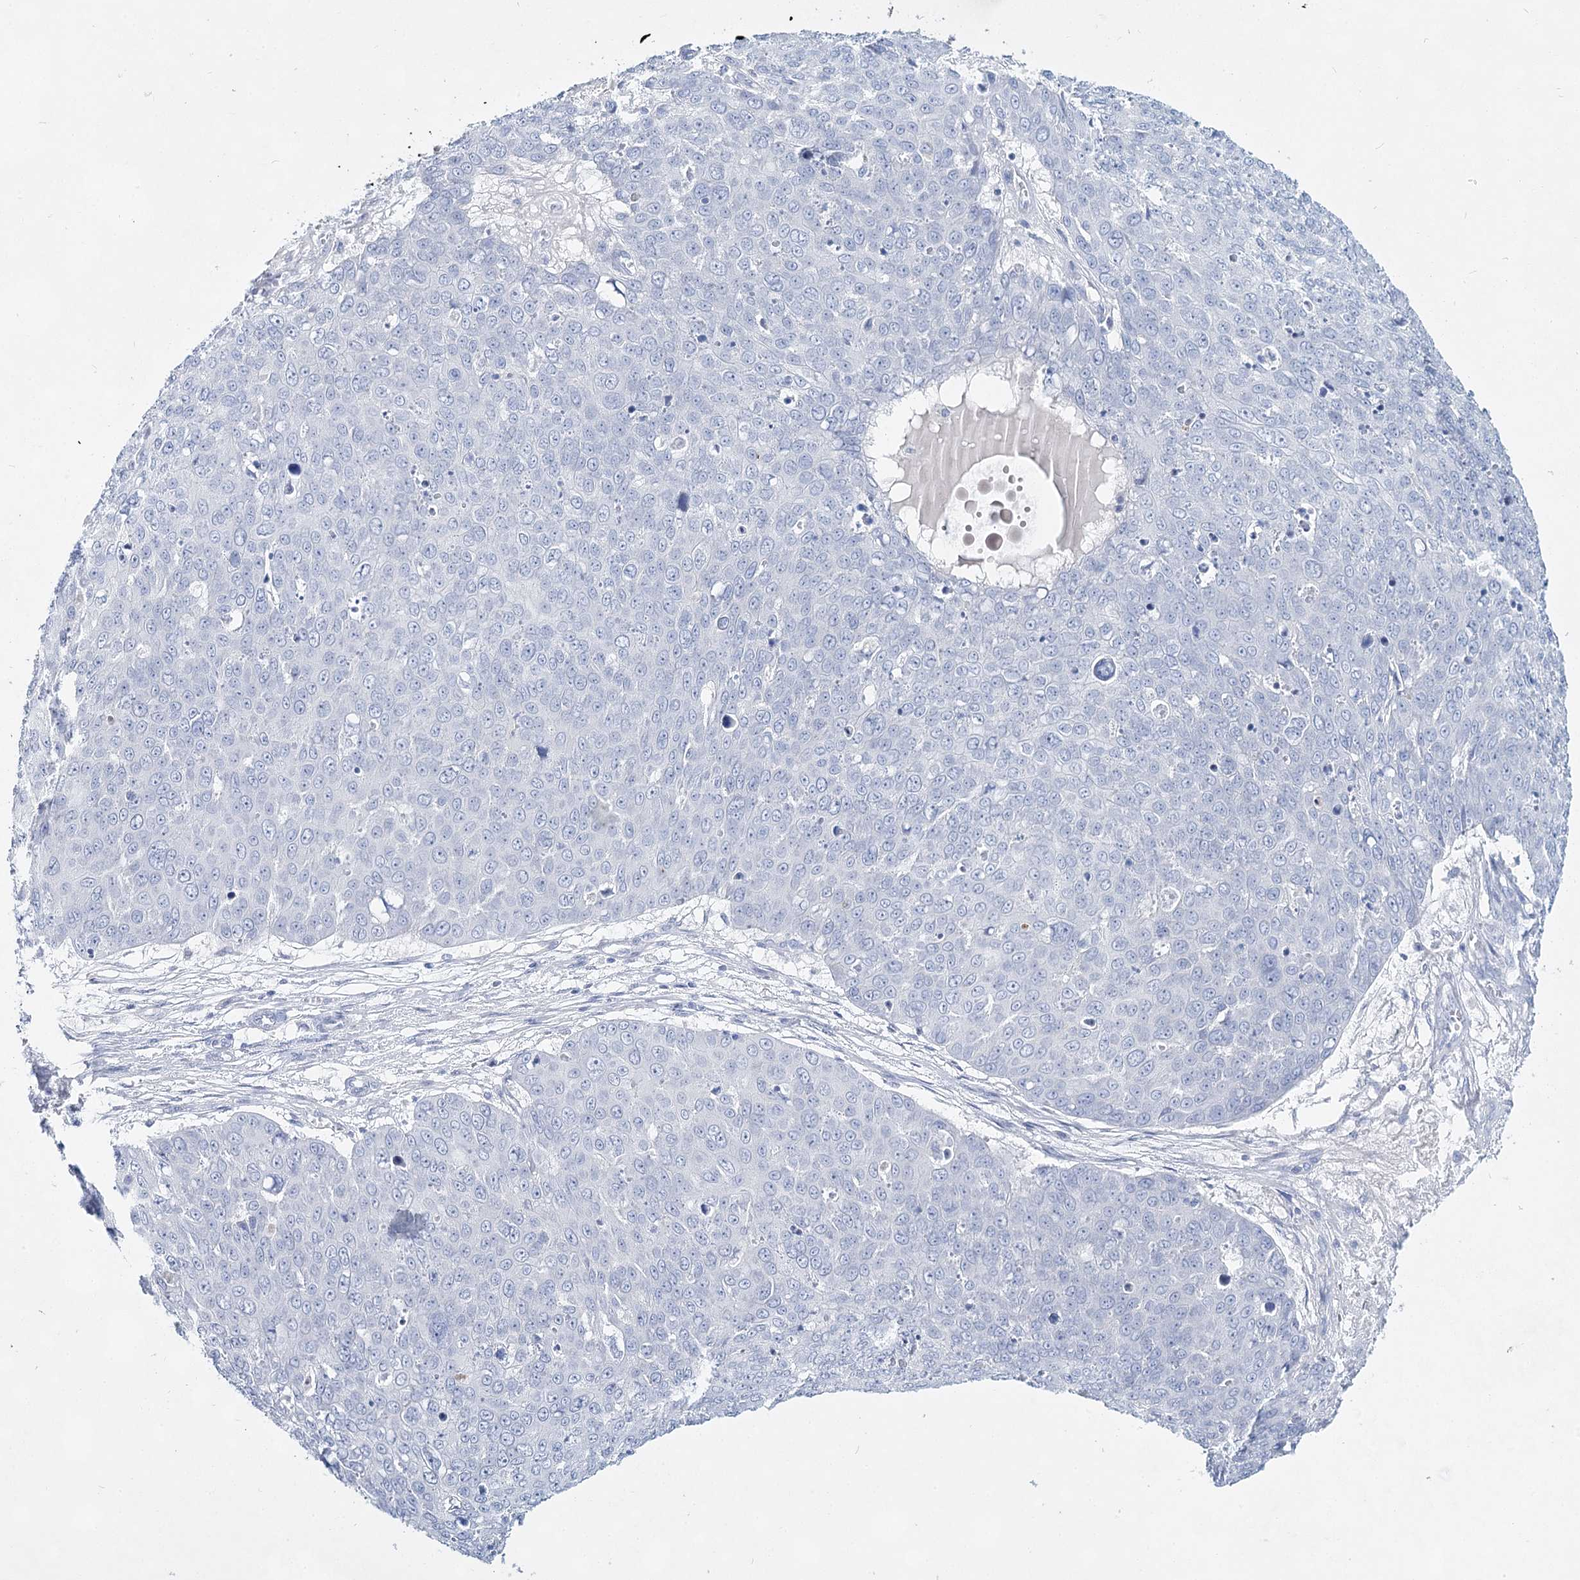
{"staining": {"intensity": "negative", "quantity": "none", "location": "none"}, "tissue": "skin cancer", "cell_type": "Tumor cells", "image_type": "cancer", "snomed": [{"axis": "morphology", "description": "Squamous cell carcinoma, NOS"}, {"axis": "topography", "description": "Skin"}], "caption": "Squamous cell carcinoma (skin) stained for a protein using IHC exhibits no expression tumor cells.", "gene": "SLC17A2", "patient": {"sex": "male", "age": 71}}